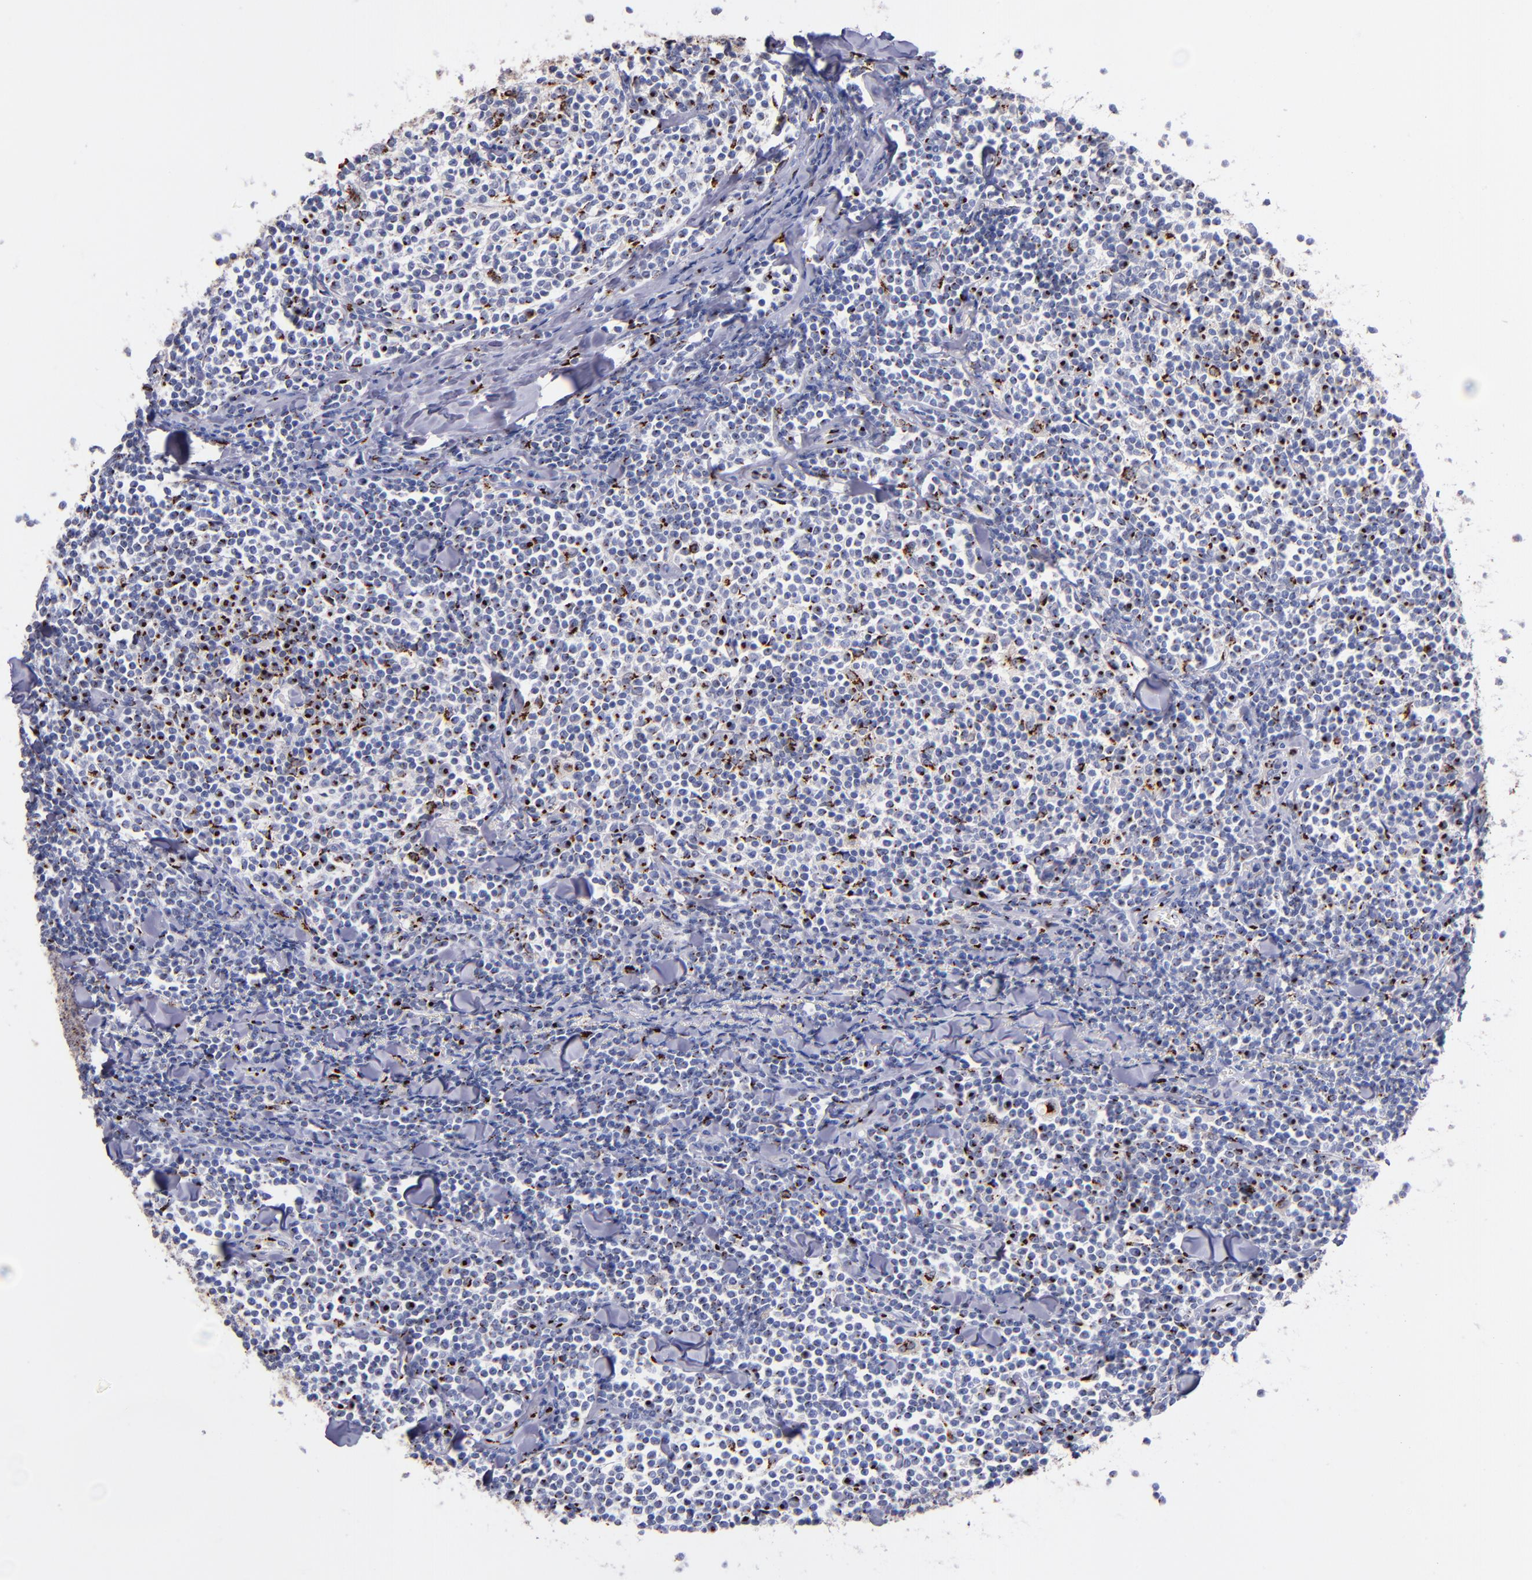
{"staining": {"intensity": "strong", "quantity": "<25%", "location": "cytoplasmic/membranous,nuclear"}, "tissue": "lymphoma", "cell_type": "Tumor cells", "image_type": "cancer", "snomed": [{"axis": "morphology", "description": "Malignant lymphoma, non-Hodgkin's type, Low grade"}, {"axis": "topography", "description": "Soft tissue"}], "caption": "Lymphoma tissue displays strong cytoplasmic/membranous and nuclear positivity in about <25% of tumor cells (DAB IHC with brightfield microscopy, high magnification).", "gene": "GOLIM4", "patient": {"sex": "male", "age": 92}}